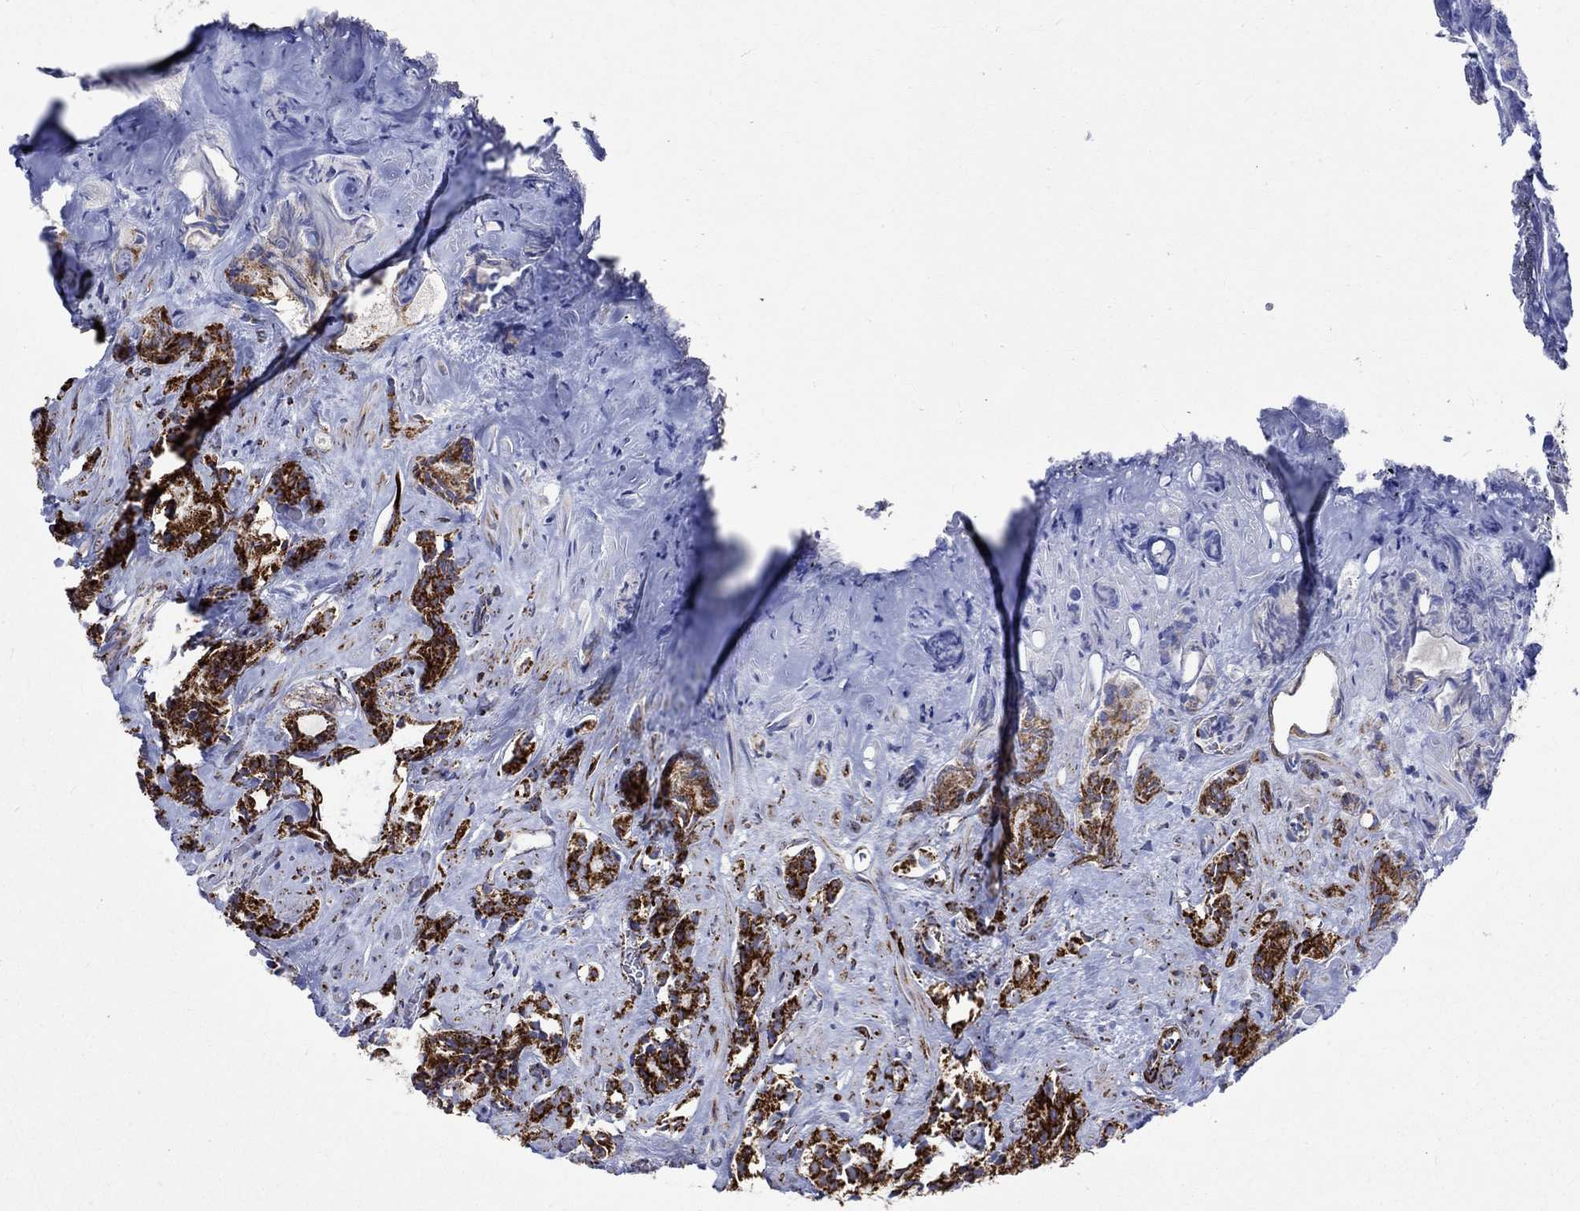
{"staining": {"intensity": "strong", "quantity": ">75%", "location": "cytoplasmic/membranous"}, "tissue": "prostate cancer", "cell_type": "Tumor cells", "image_type": "cancer", "snomed": [{"axis": "morphology", "description": "Adenocarcinoma, High grade"}, {"axis": "topography", "description": "Prostate"}], "caption": "Immunohistochemical staining of human prostate cancer (high-grade adenocarcinoma) shows high levels of strong cytoplasmic/membranous protein expression in about >75% of tumor cells. Nuclei are stained in blue.", "gene": "RCE1", "patient": {"sex": "male", "age": 90}}